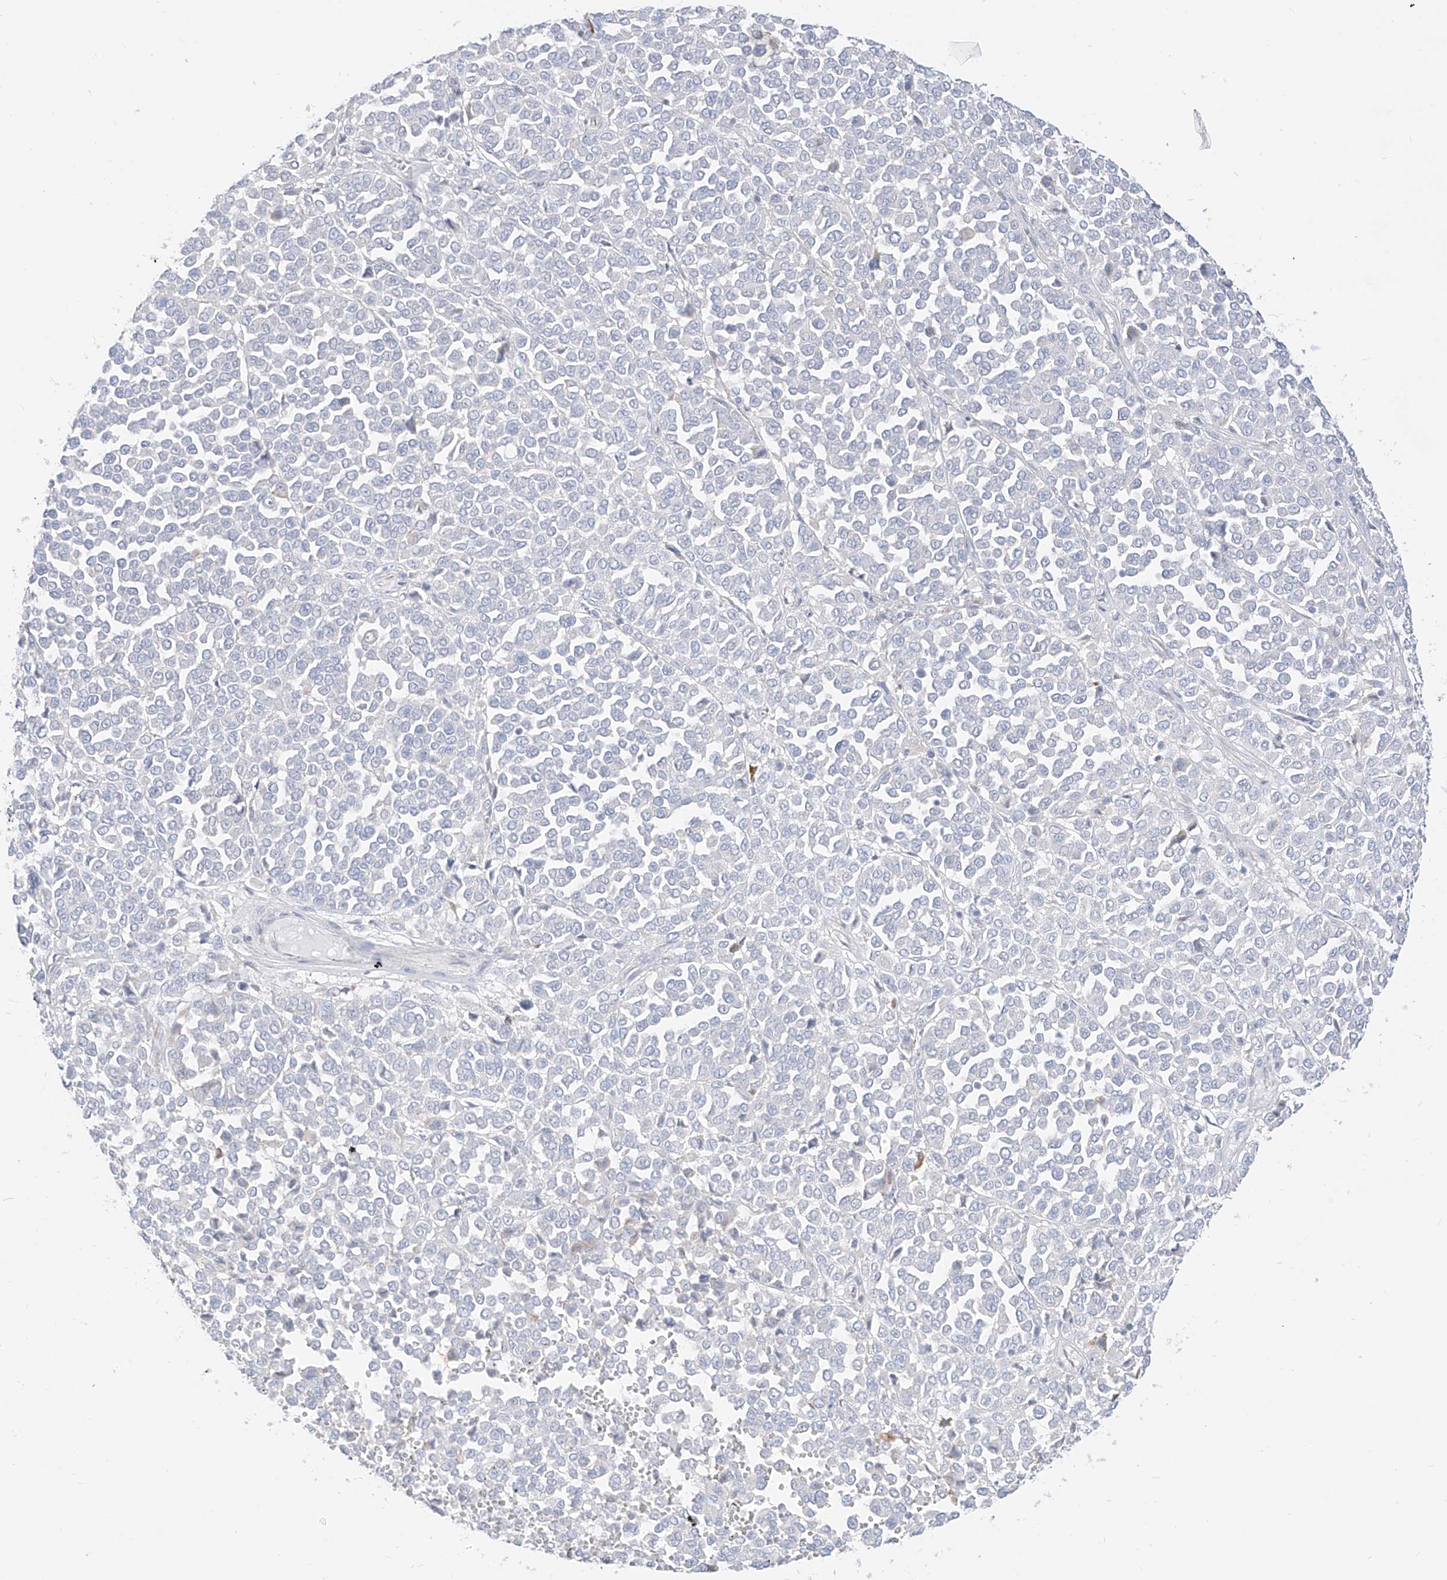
{"staining": {"intensity": "negative", "quantity": "none", "location": "none"}, "tissue": "melanoma", "cell_type": "Tumor cells", "image_type": "cancer", "snomed": [{"axis": "morphology", "description": "Malignant melanoma, Metastatic site"}, {"axis": "topography", "description": "Pancreas"}], "caption": "High power microscopy photomicrograph of an IHC photomicrograph of malignant melanoma (metastatic site), revealing no significant staining in tumor cells. (DAB (3,3'-diaminobenzidine) immunohistochemistry (IHC), high magnification).", "gene": "SYTL3", "patient": {"sex": "female", "age": 30}}